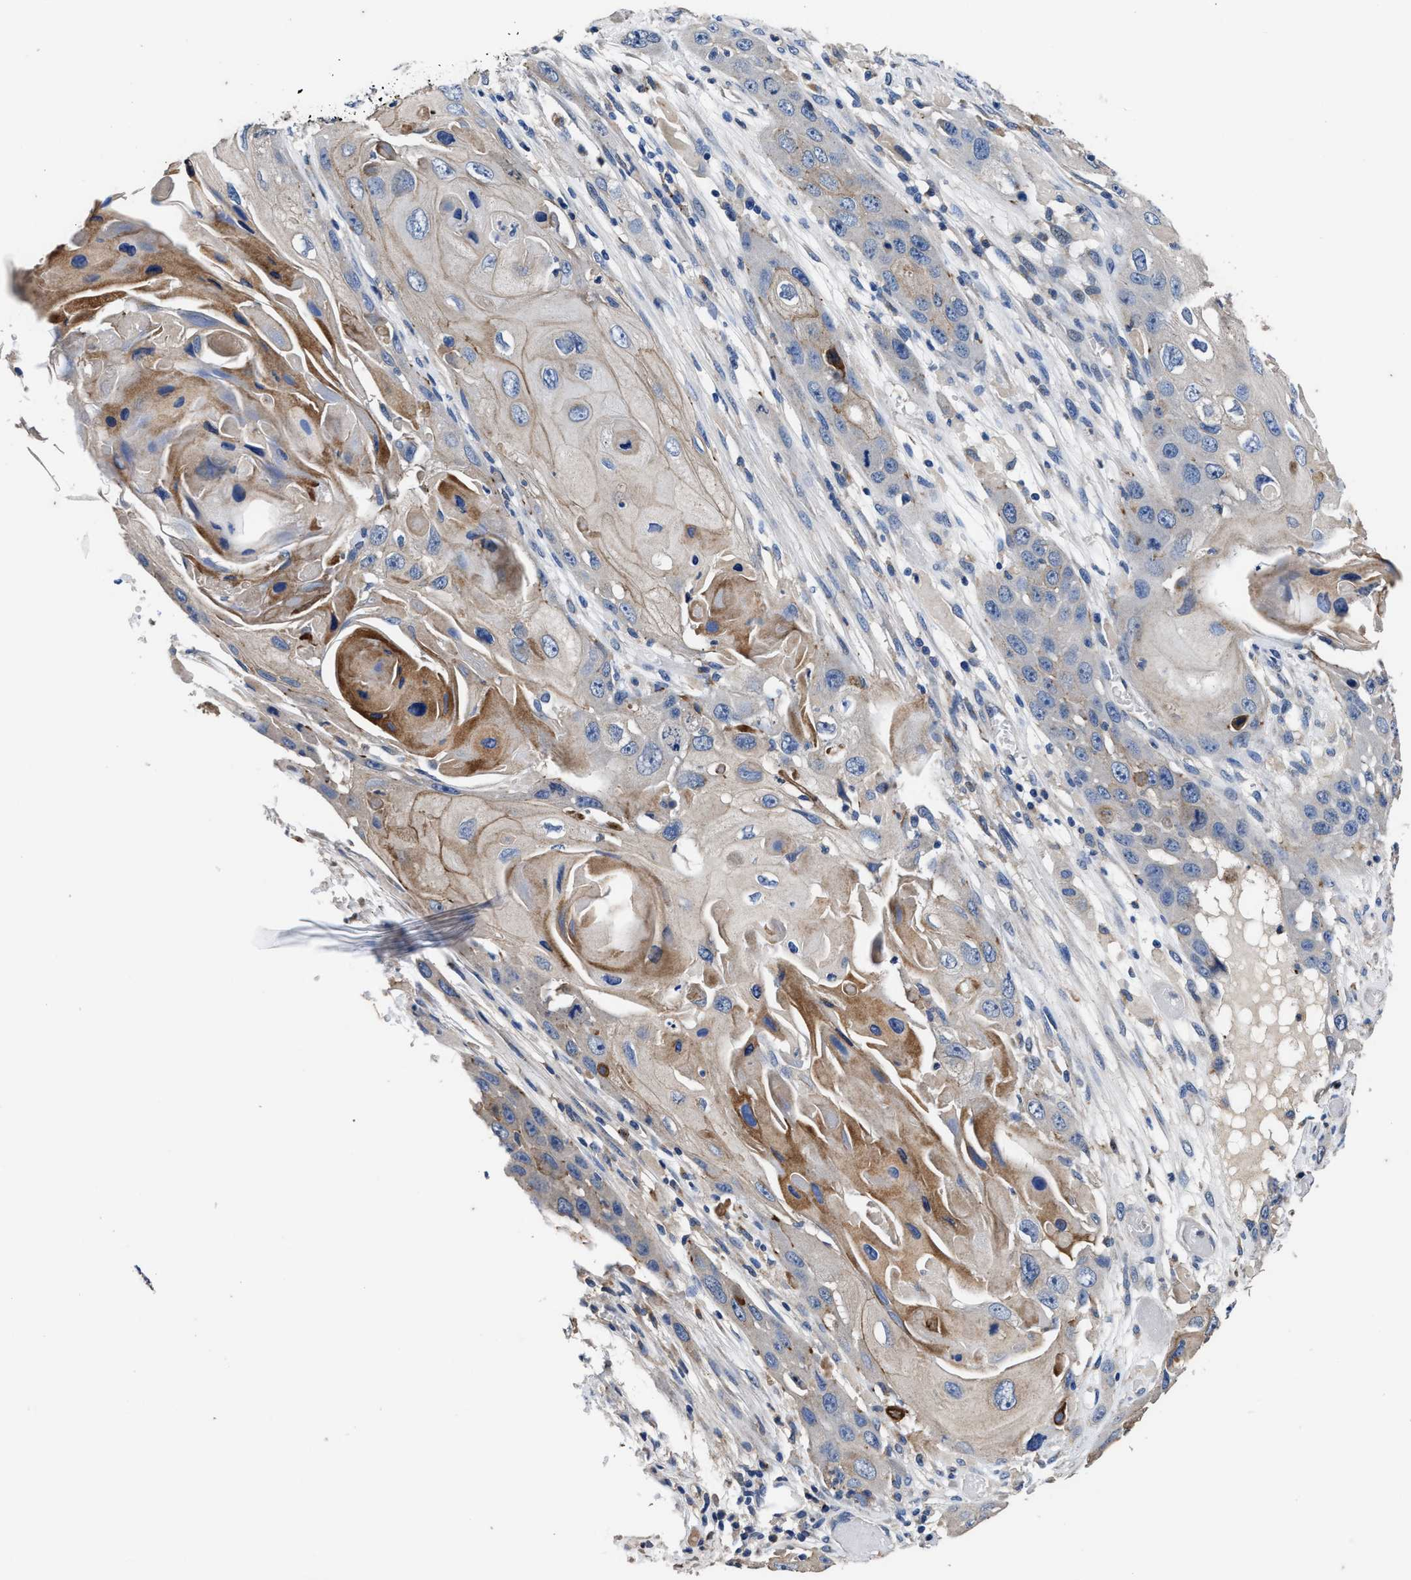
{"staining": {"intensity": "weak", "quantity": "<25%", "location": "cytoplasmic/membranous"}, "tissue": "skin cancer", "cell_type": "Tumor cells", "image_type": "cancer", "snomed": [{"axis": "morphology", "description": "Squamous cell carcinoma, NOS"}, {"axis": "topography", "description": "Skin"}], "caption": "DAB immunohistochemical staining of human skin cancer (squamous cell carcinoma) shows no significant staining in tumor cells.", "gene": "UBR4", "patient": {"sex": "male", "age": 55}}